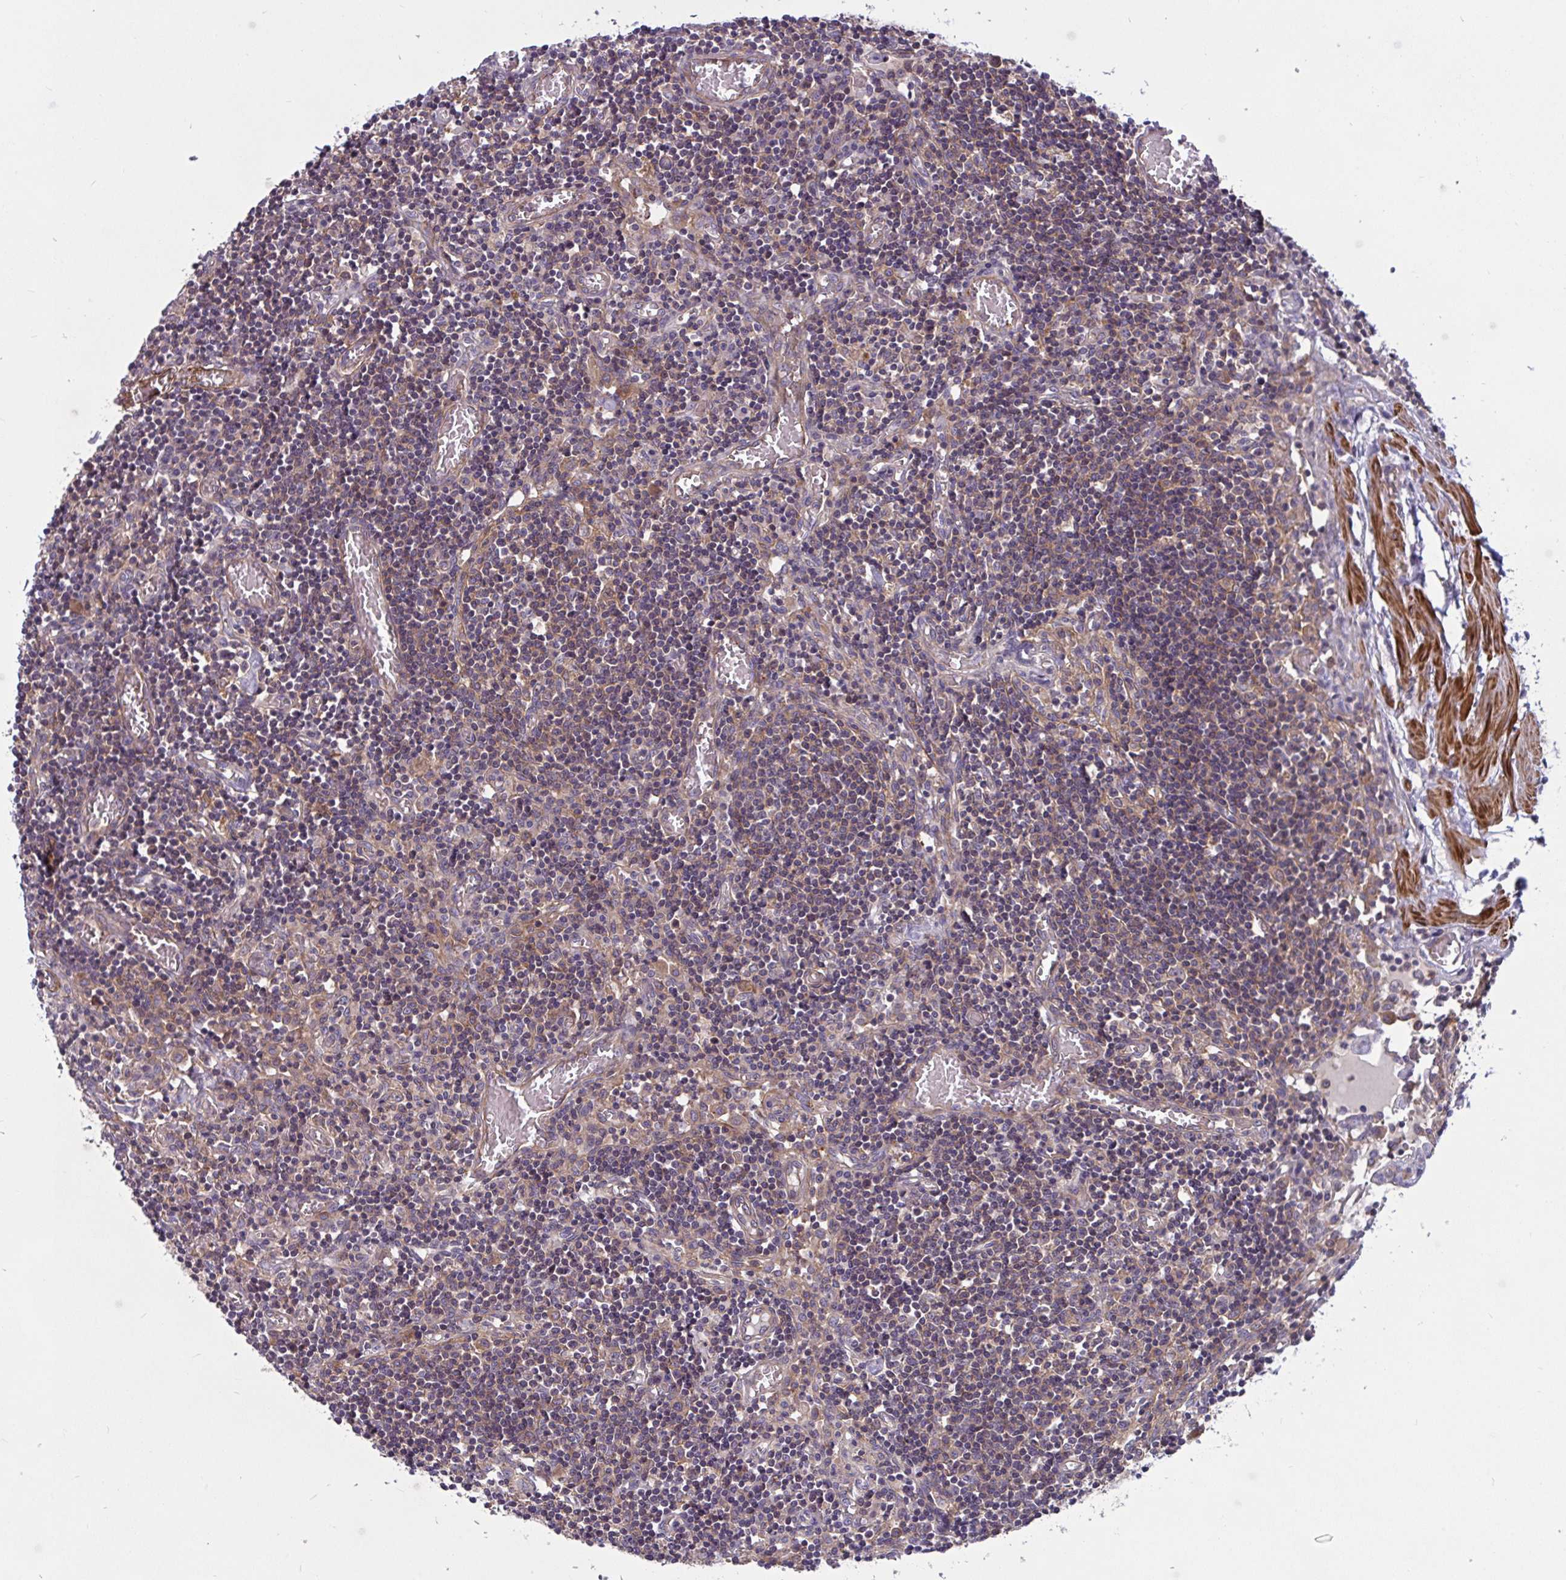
{"staining": {"intensity": "weak", "quantity": "25%-75%", "location": "cytoplasmic/membranous"}, "tissue": "lymph node", "cell_type": "Germinal center cells", "image_type": "normal", "snomed": [{"axis": "morphology", "description": "Normal tissue, NOS"}, {"axis": "topography", "description": "Lymph node"}], "caption": "This histopathology image reveals unremarkable lymph node stained with IHC to label a protein in brown. The cytoplasmic/membranous of germinal center cells show weak positivity for the protein. Nuclei are counter-stained blue.", "gene": "TANK", "patient": {"sex": "male", "age": 66}}